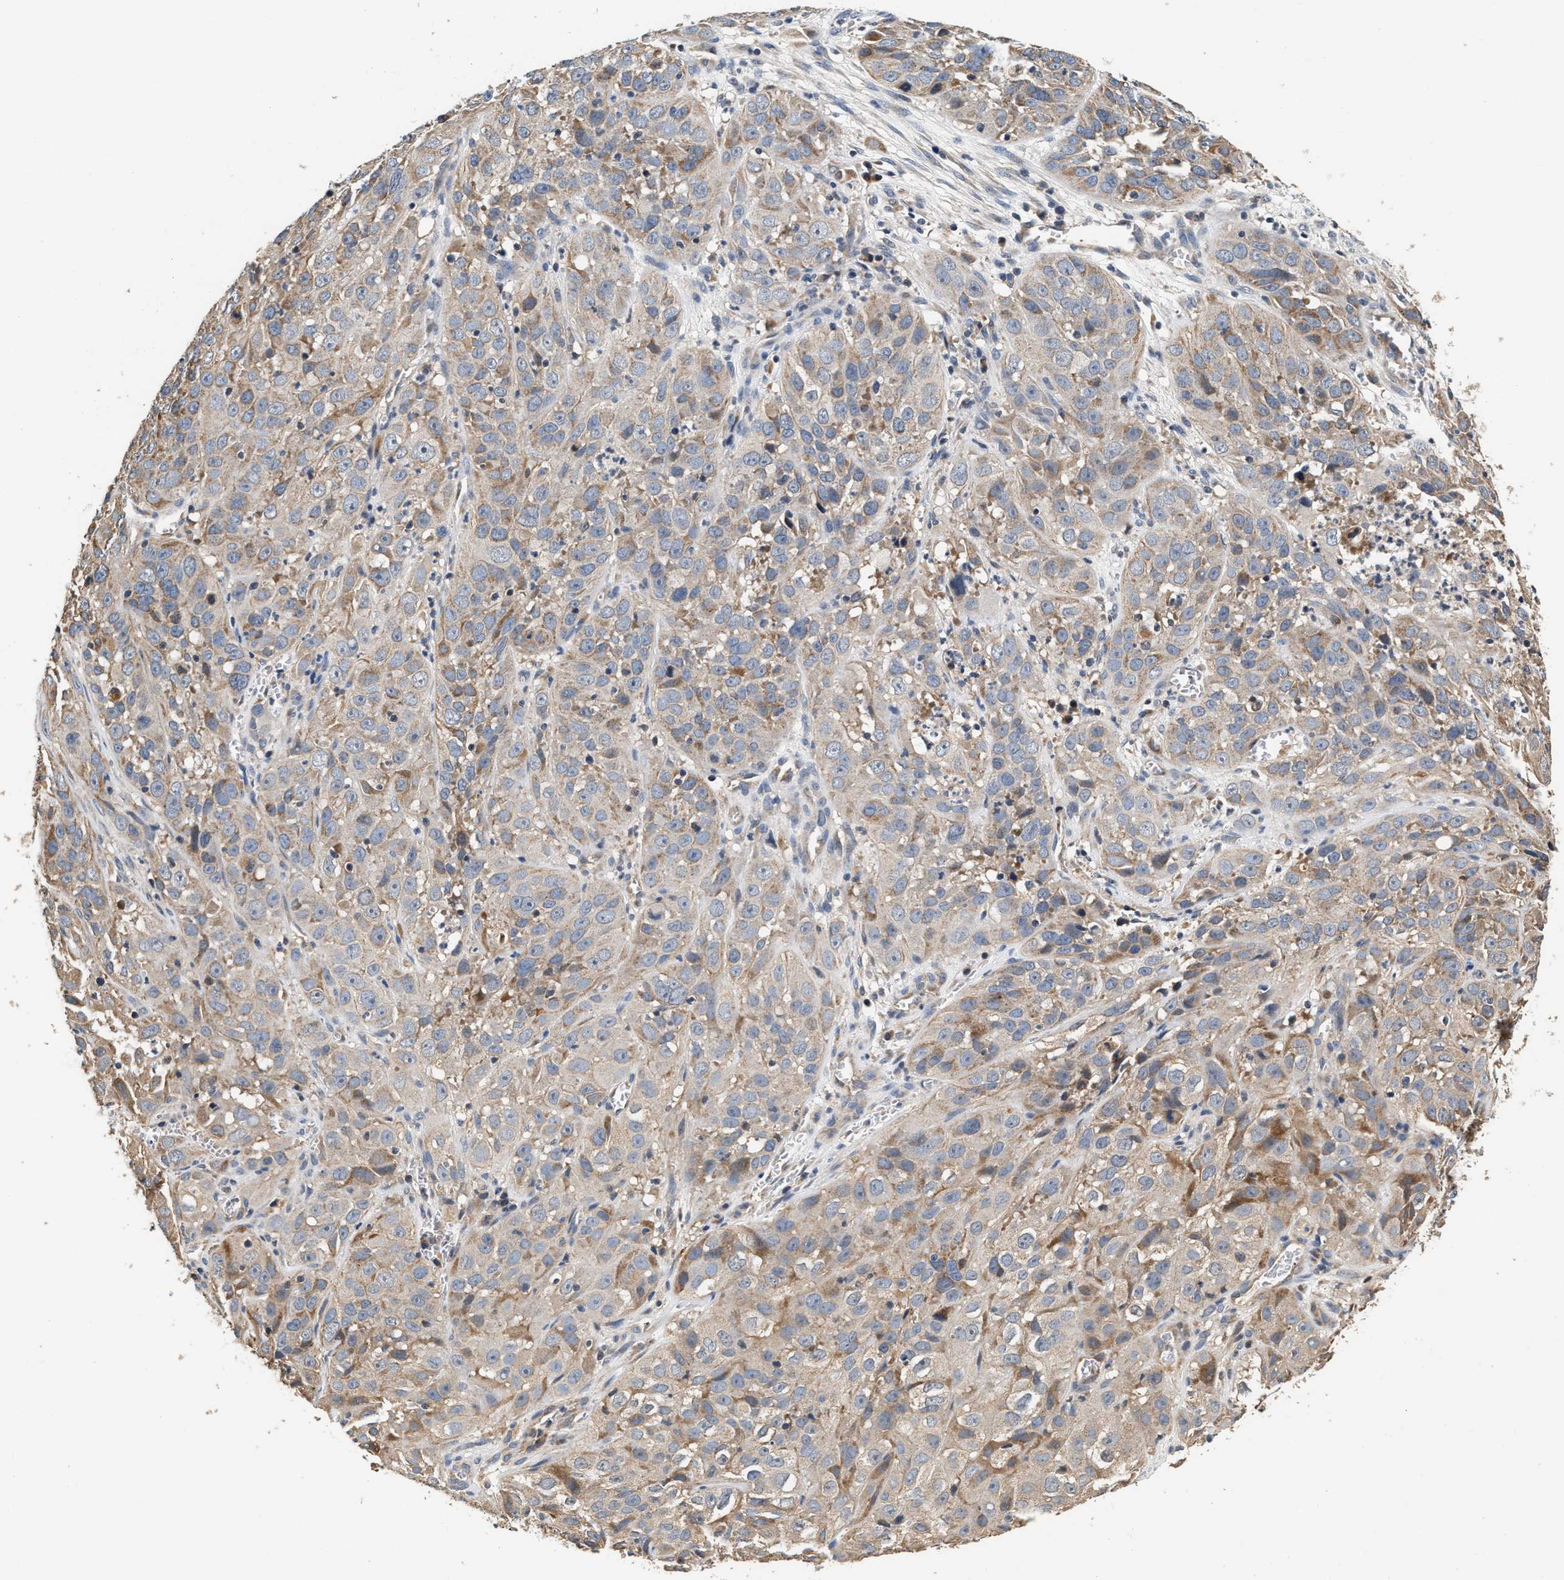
{"staining": {"intensity": "moderate", "quantity": "<25%", "location": "cytoplasmic/membranous"}, "tissue": "cervical cancer", "cell_type": "Tumor cells", "image_type": "cancer", "snomed": [{"axis": "morphology", "description": "Squamous cell carcinoma, NOS"}, {"axis": "topography", "description": "Cervix"}], "caption": "A low amount of moderate cytoplasmic/membranous positivity is identified in about <25% of tumor cells in cervical cancer tissue.", "gene": "PTGR3", "patient": {"sex": "female", "age": 32}}